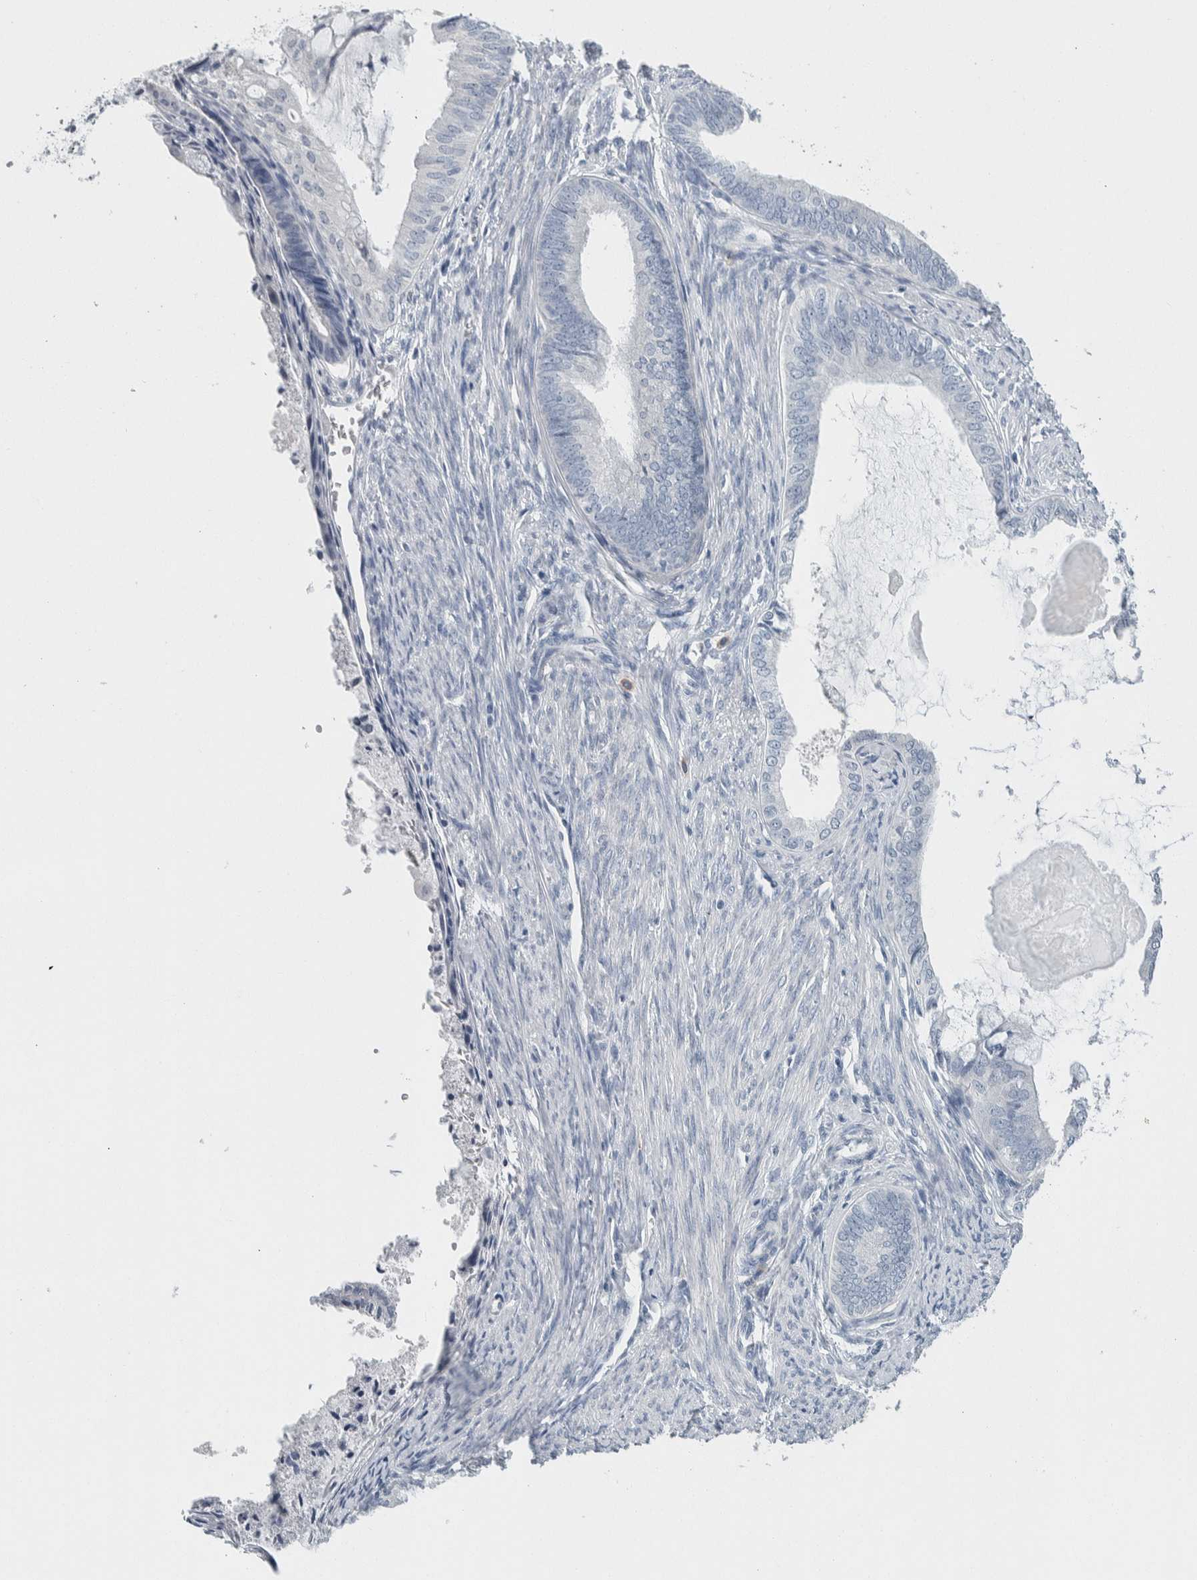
{"staining": {"intensity": "negative", "quantity": "none", "location": "none"}, "tissue": "endometrial cancer", "cell_type": "Tumor cells", "image_type": "cancer", "snomed": [{"axis": "morphology", "description": "Adenocarcinoma, NOS"}, {"axis": "topography", "description": "Endometrium"}], "caption": "The immunohistochemistry (IHC) micrograph has no significant expression in tumor cells of adenocarcinoma (endometrial) tissue.", "gene": "SCN2A", "patient": {"sex": "female", "age": 86}}